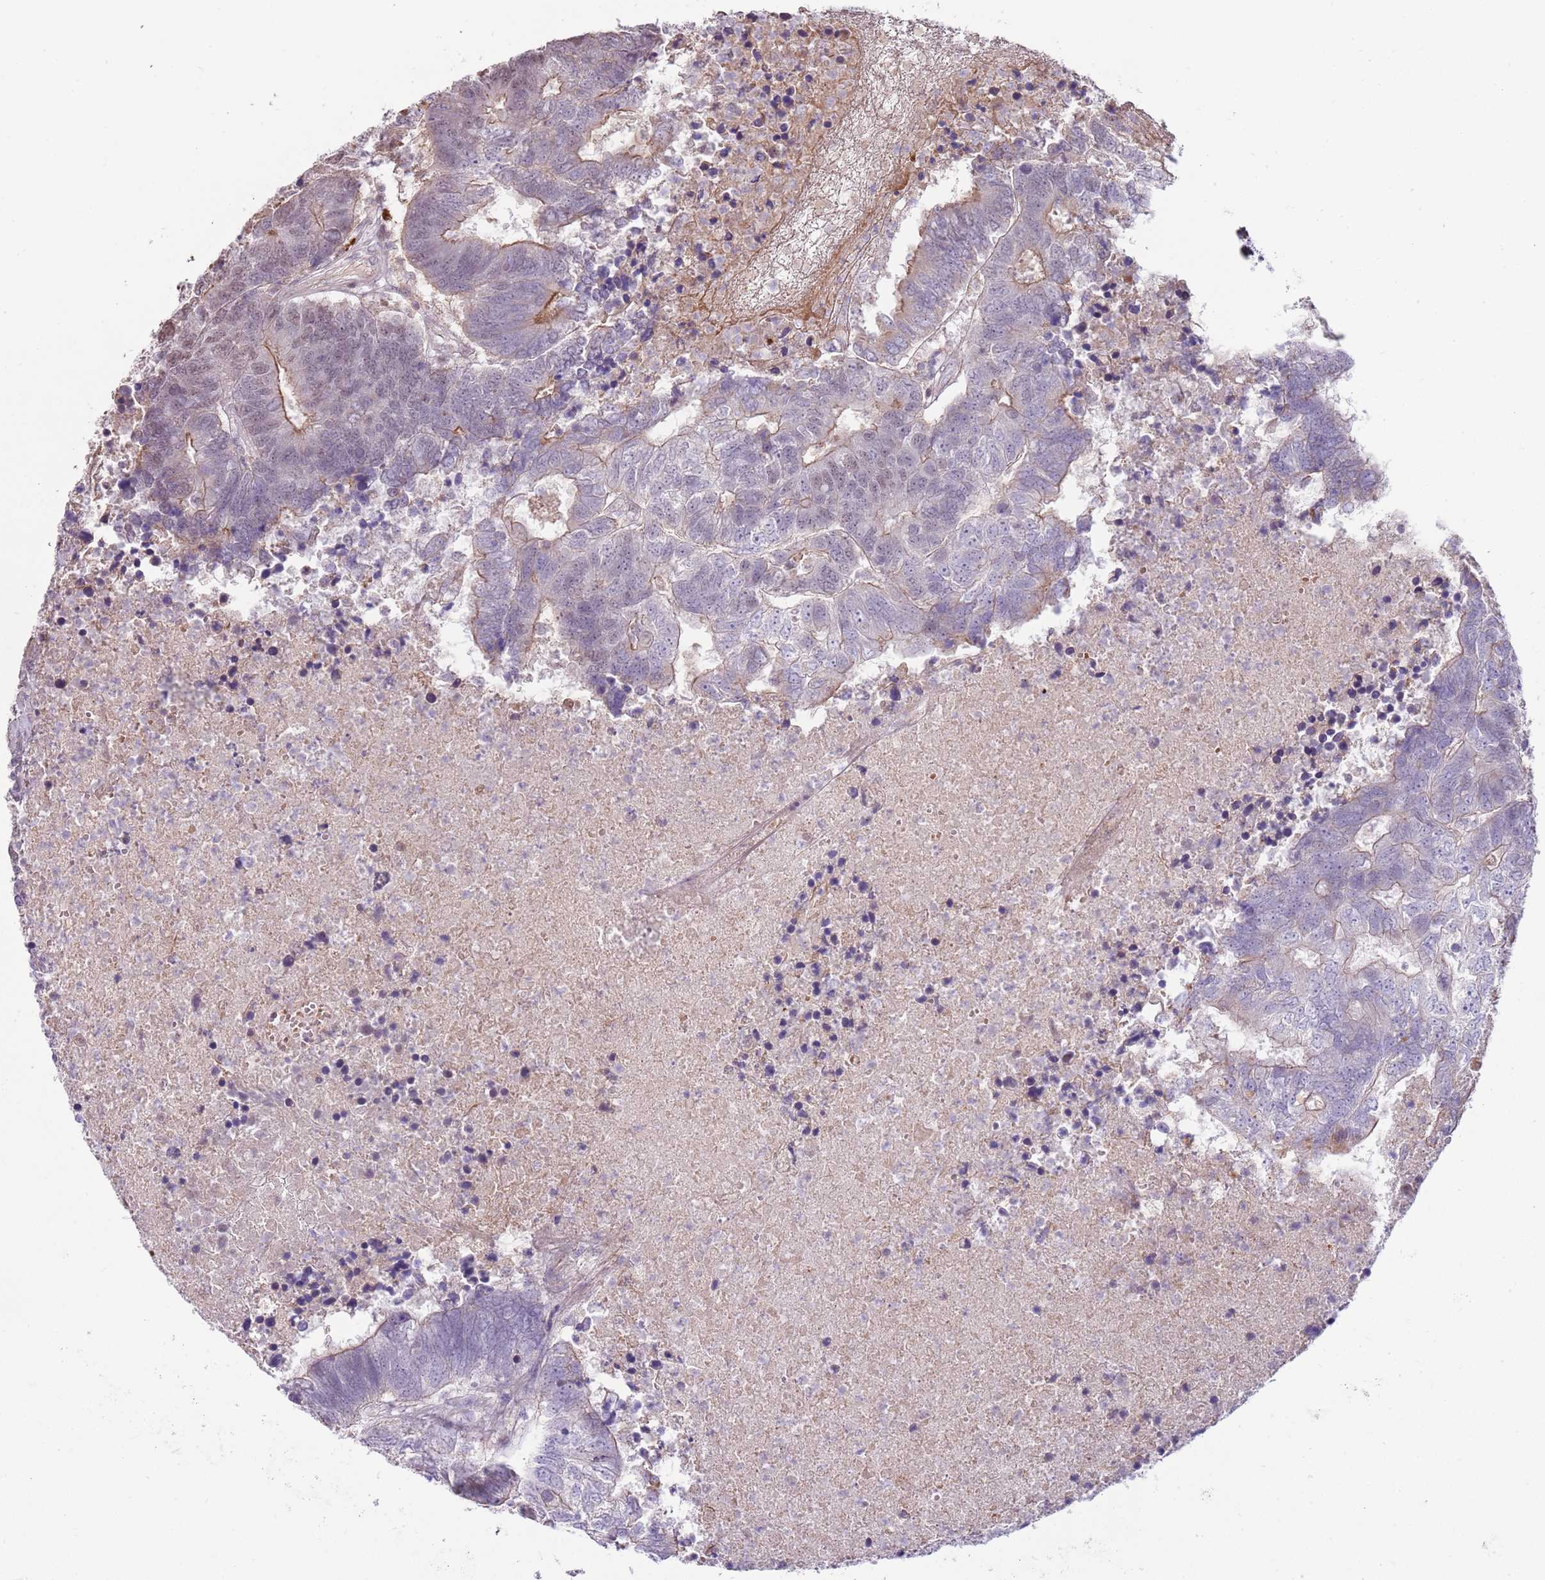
{"staining": {"intensity": "weak", "quantity": "25%-75%", "location": "cytoplasmic/membranous"}, "tissue": "colorectal cancer", "cell_type": "Tumor cells", "image_type": "cancer", "snomed": [{"axis": "morphology", "description": "Adenocarcinoma, NOS"}, {"axis": "topography", "description": "Colon"}], "caption": "Protein expression analysis of colorectal adenocarcinoma reveals weak cytoplasmic/membranous positivity in approximately 25%-75% of tumor cells. (Brightfield microscopy of DAB IHC at high magnification).", "gene": "MCUB", "patient": {"sex": "female", "age": 48}}